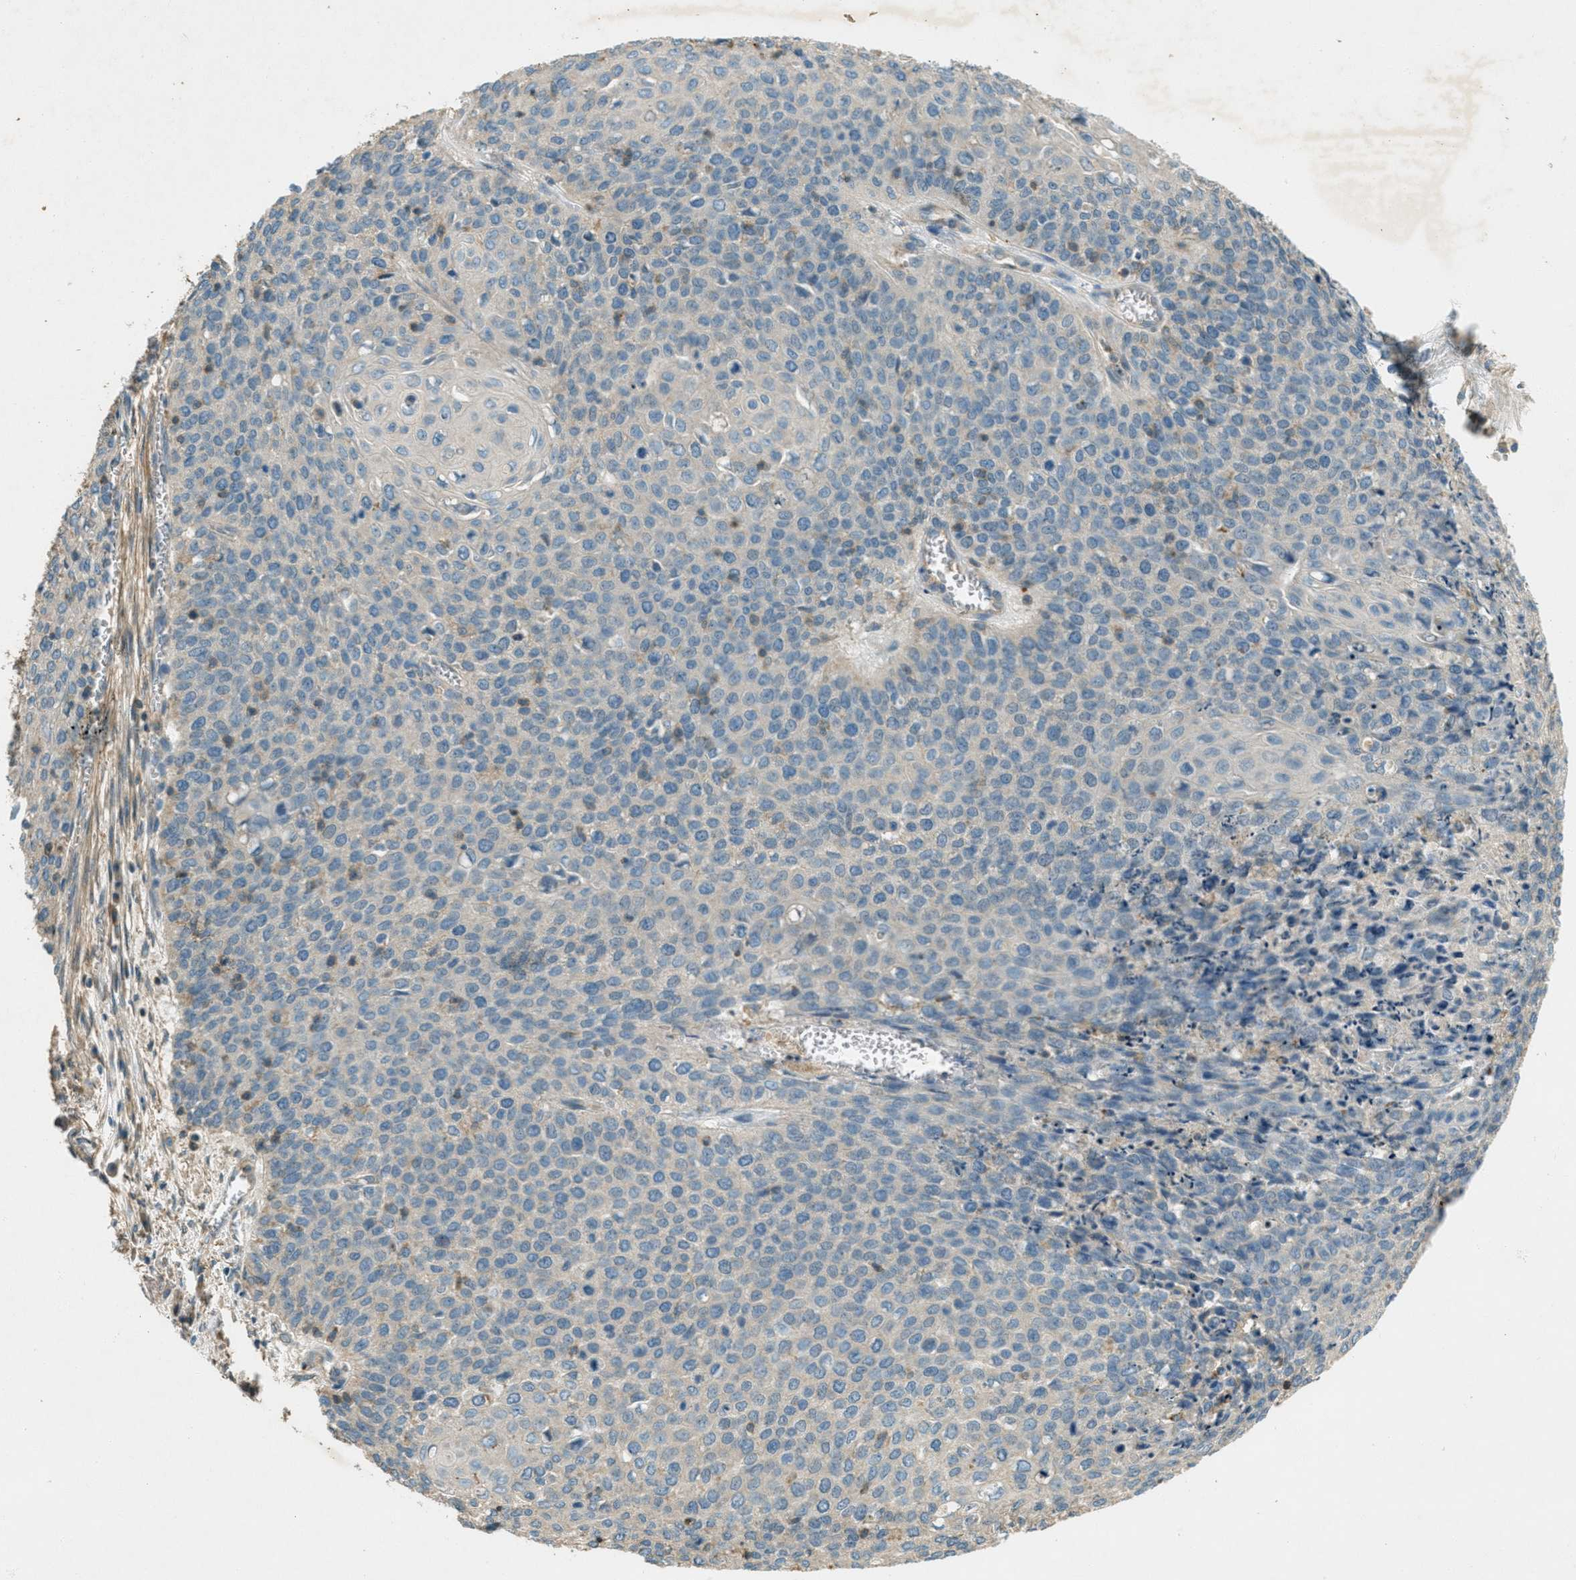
{"staining": {"intensity": "negative", "quantity": "none", "location": "none"}, "tissue": "cervical cancer", "cell_type": "Tumor cells", "image_type": "cancer", "snomed": [{"axis": "morphology", "description": "Squamous cell carcinoma, NOS"}, {"axis": "topography", "description": "Cervix"}], "caption": "This is an immunohistochemistry micrograph of human squamous cell carcinoma (cervical). There is no staining in tumor cells.", "gene": "NUDT4", "patient": {"sex": "female", "age": 39}}